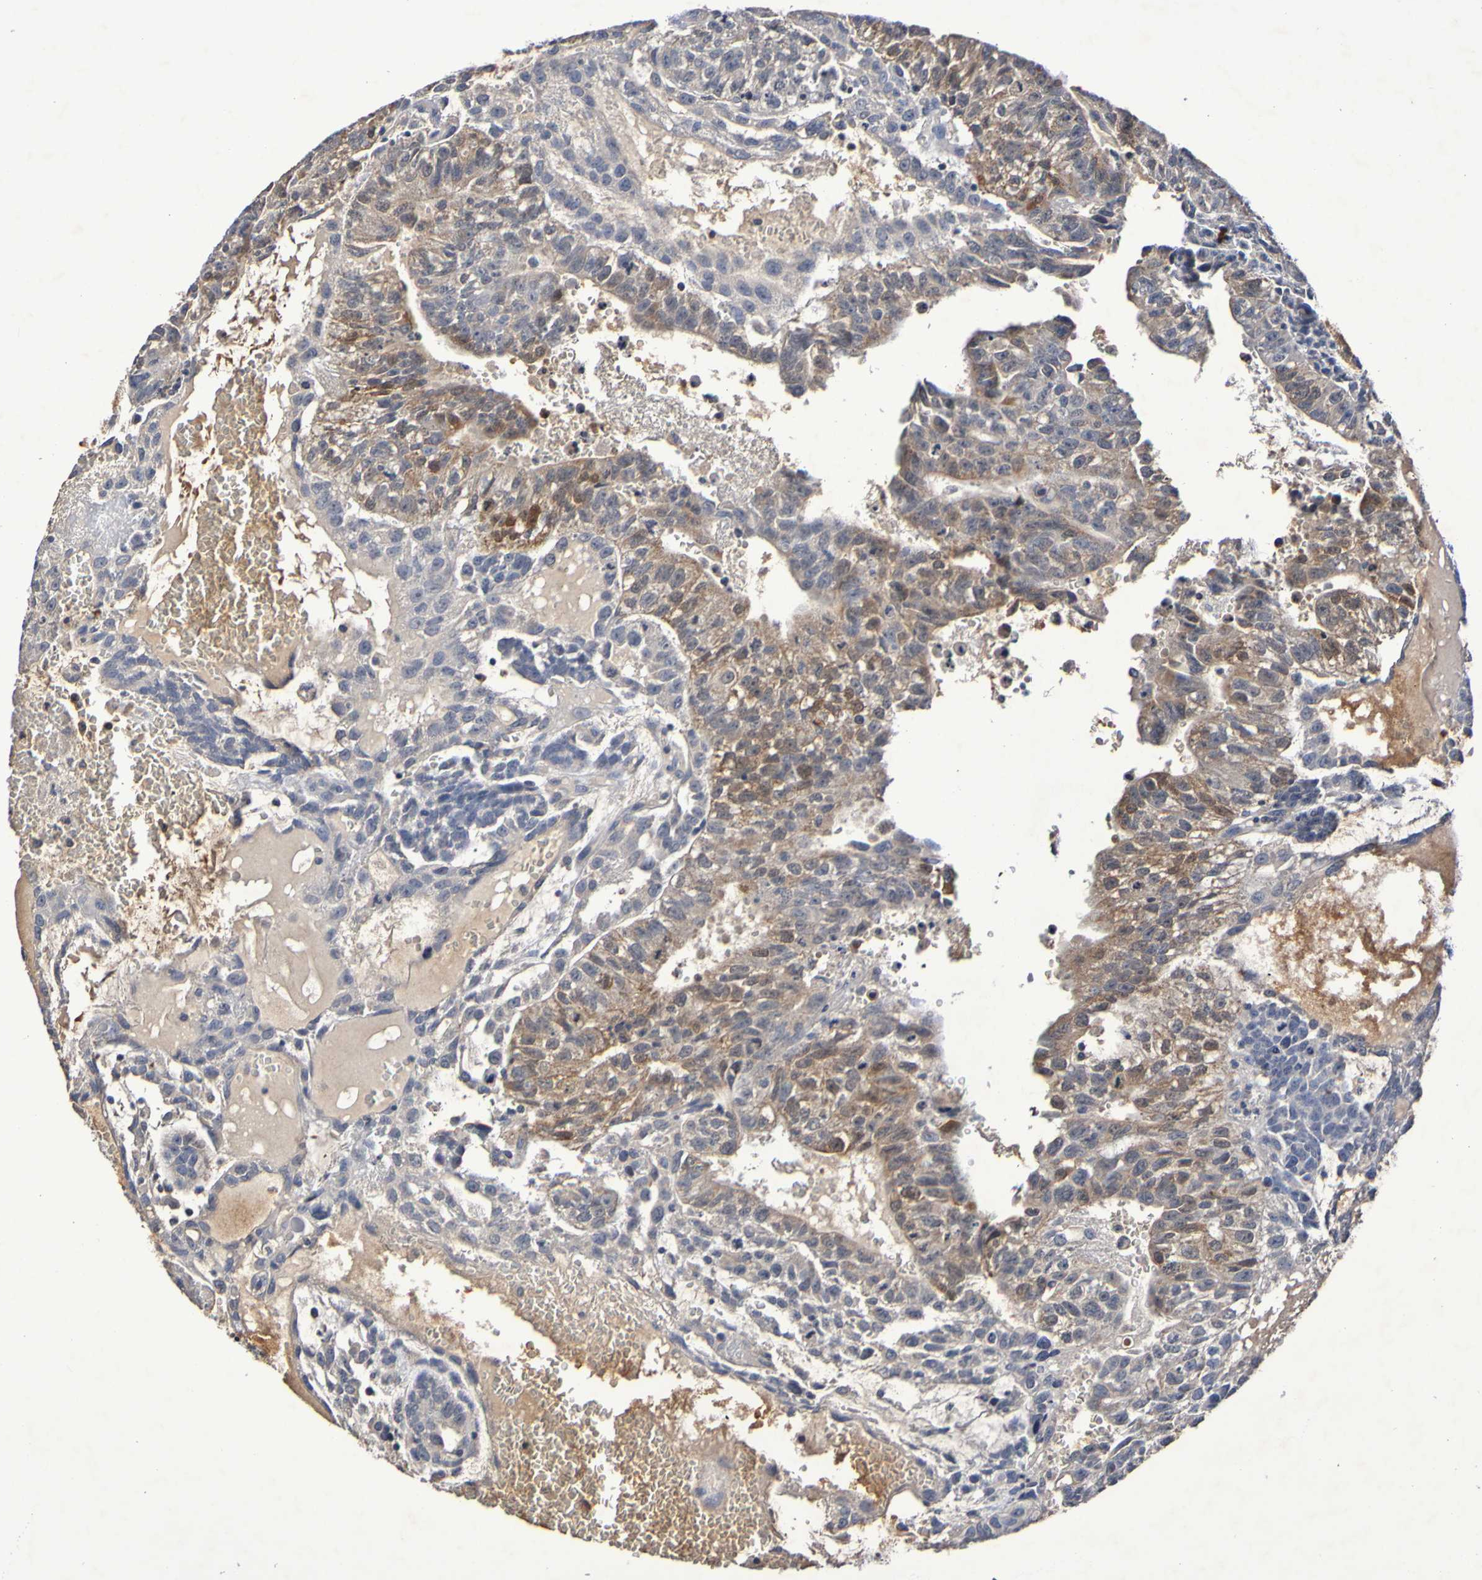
{"staining": {"intensity": "moderate", "quantity": "25%-75%", "location": "cytoplasmic/membranous"}, "tissue": "testis cancer", "cell_type": "Tumor cells", "image_type": "cancer", "snomed": [{"axis": "morphology", "description": "Seminoma, NOS"}, {"axis": "morphology", "description": "Carcinoma, Embryonal, NOS"}, {"axis": "topography", "description": "Testis"}], "caption": "Immunohistochemical staining of human embryonal carcinoma (testis) demonstrates medium levels of moderate cytoplasmic/membranous protein positivity in about 25%-75% of tumor cells.", "gene": "PTP4A2", "patient": {"sex": "male", "age": 52}}